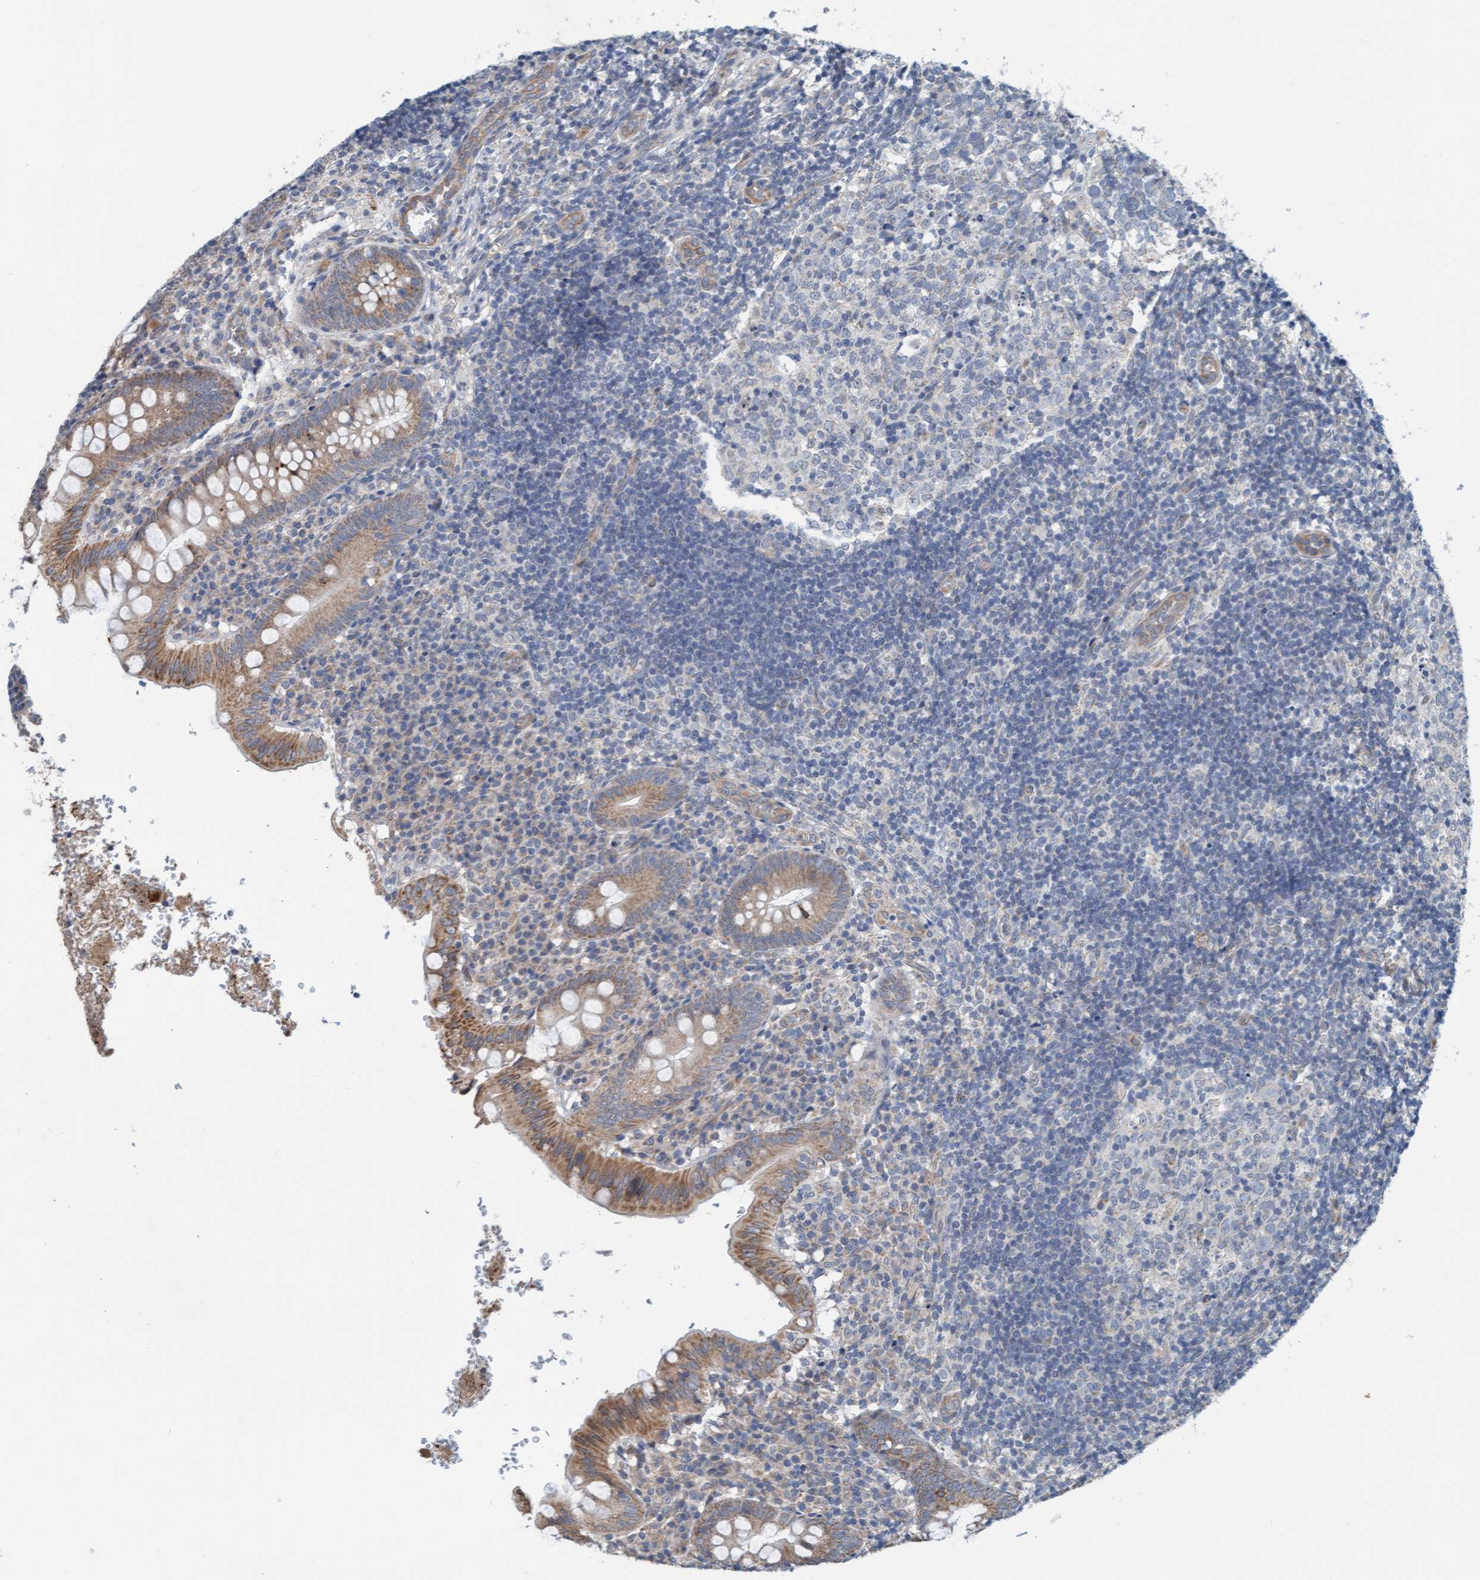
{"staining": {"intensity": "moderate", "quantity": ">75%", "location": "cytoplasmic/membranous"}, "tissue": "appendix", "cell_type": "Glandular cells", "image_type": "normal", "snomed": [{"axis": "morphology", "description": "Normal tissue, NOS"}, {"axis": "topography", "description": "Appendix"}], "caption": "Protein expression analysis of unremarkable human appendix reveals moderate cytoplasmic/membranous positivity in about >75% of glandular cells.", "gene": "ZNF566", "patient": {"sex": "male", "age": 8}}